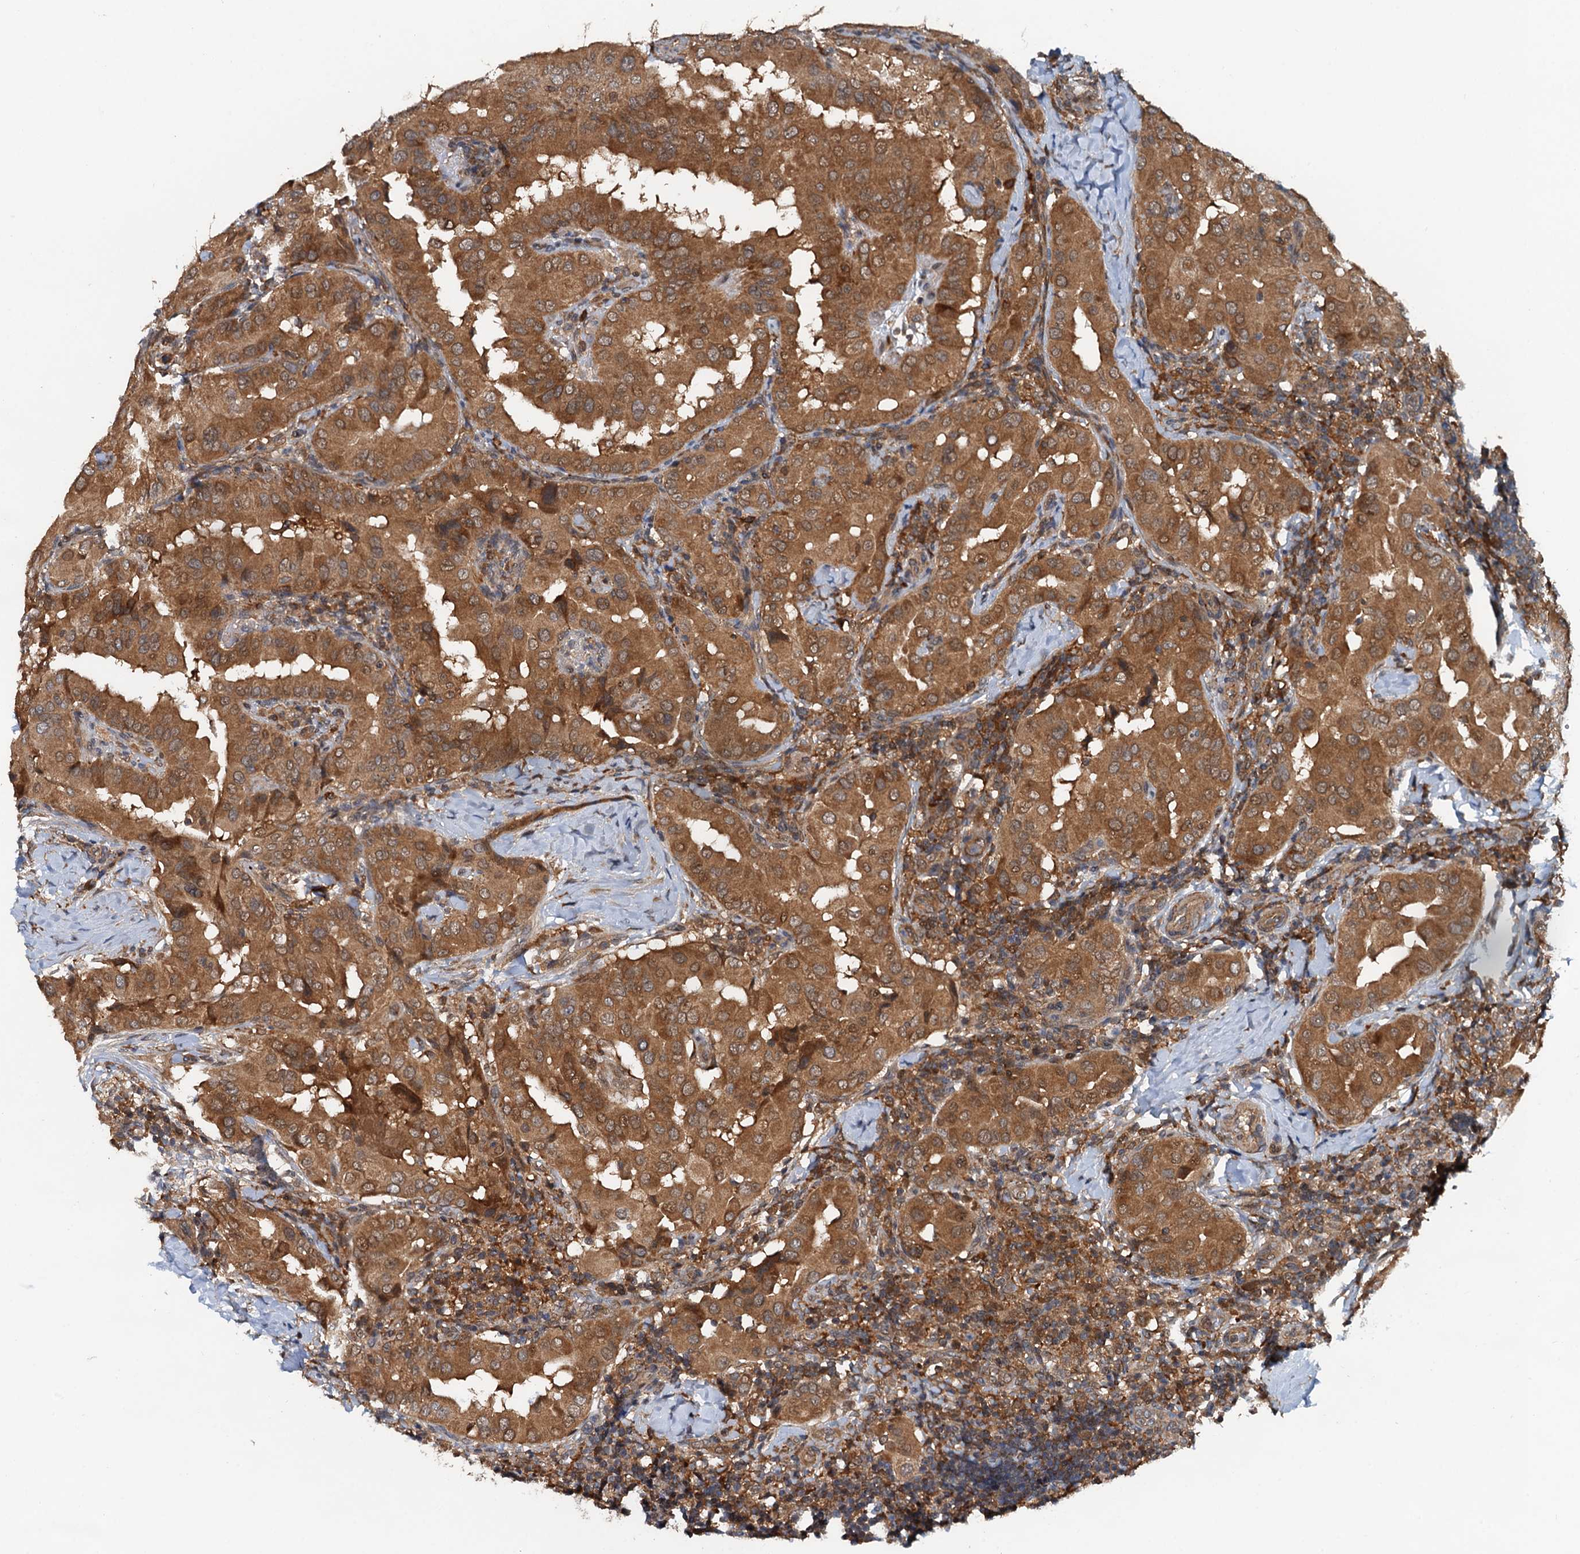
{"staining": {"intensity": "strong", "quantity": ">75%", "location": "cytoplasmic/membranous"}, "tissue": "thyroid cancer", "cell_type": "Tumor cells", "image_type": "cancer", "snomed": [{"axis": "morphology", "description": "Papillary adenocarcinoma, NOS"}, {"axis": "topography", "description": "Thyroid gland"}], "caption": "High-magnification brightfield microscopy of papillary adenocarcinoma (thyroid) stained with DAB (3,3'-diaminobenzidine) (brown) and counterstained with hematoxylin (blue). tumor cells exhibit strong cytoplasmic/membranous expression is identified in approximately>75% of cells.", "gene": "AAGAB", "patient": {"sex": "male", "age": 33}}